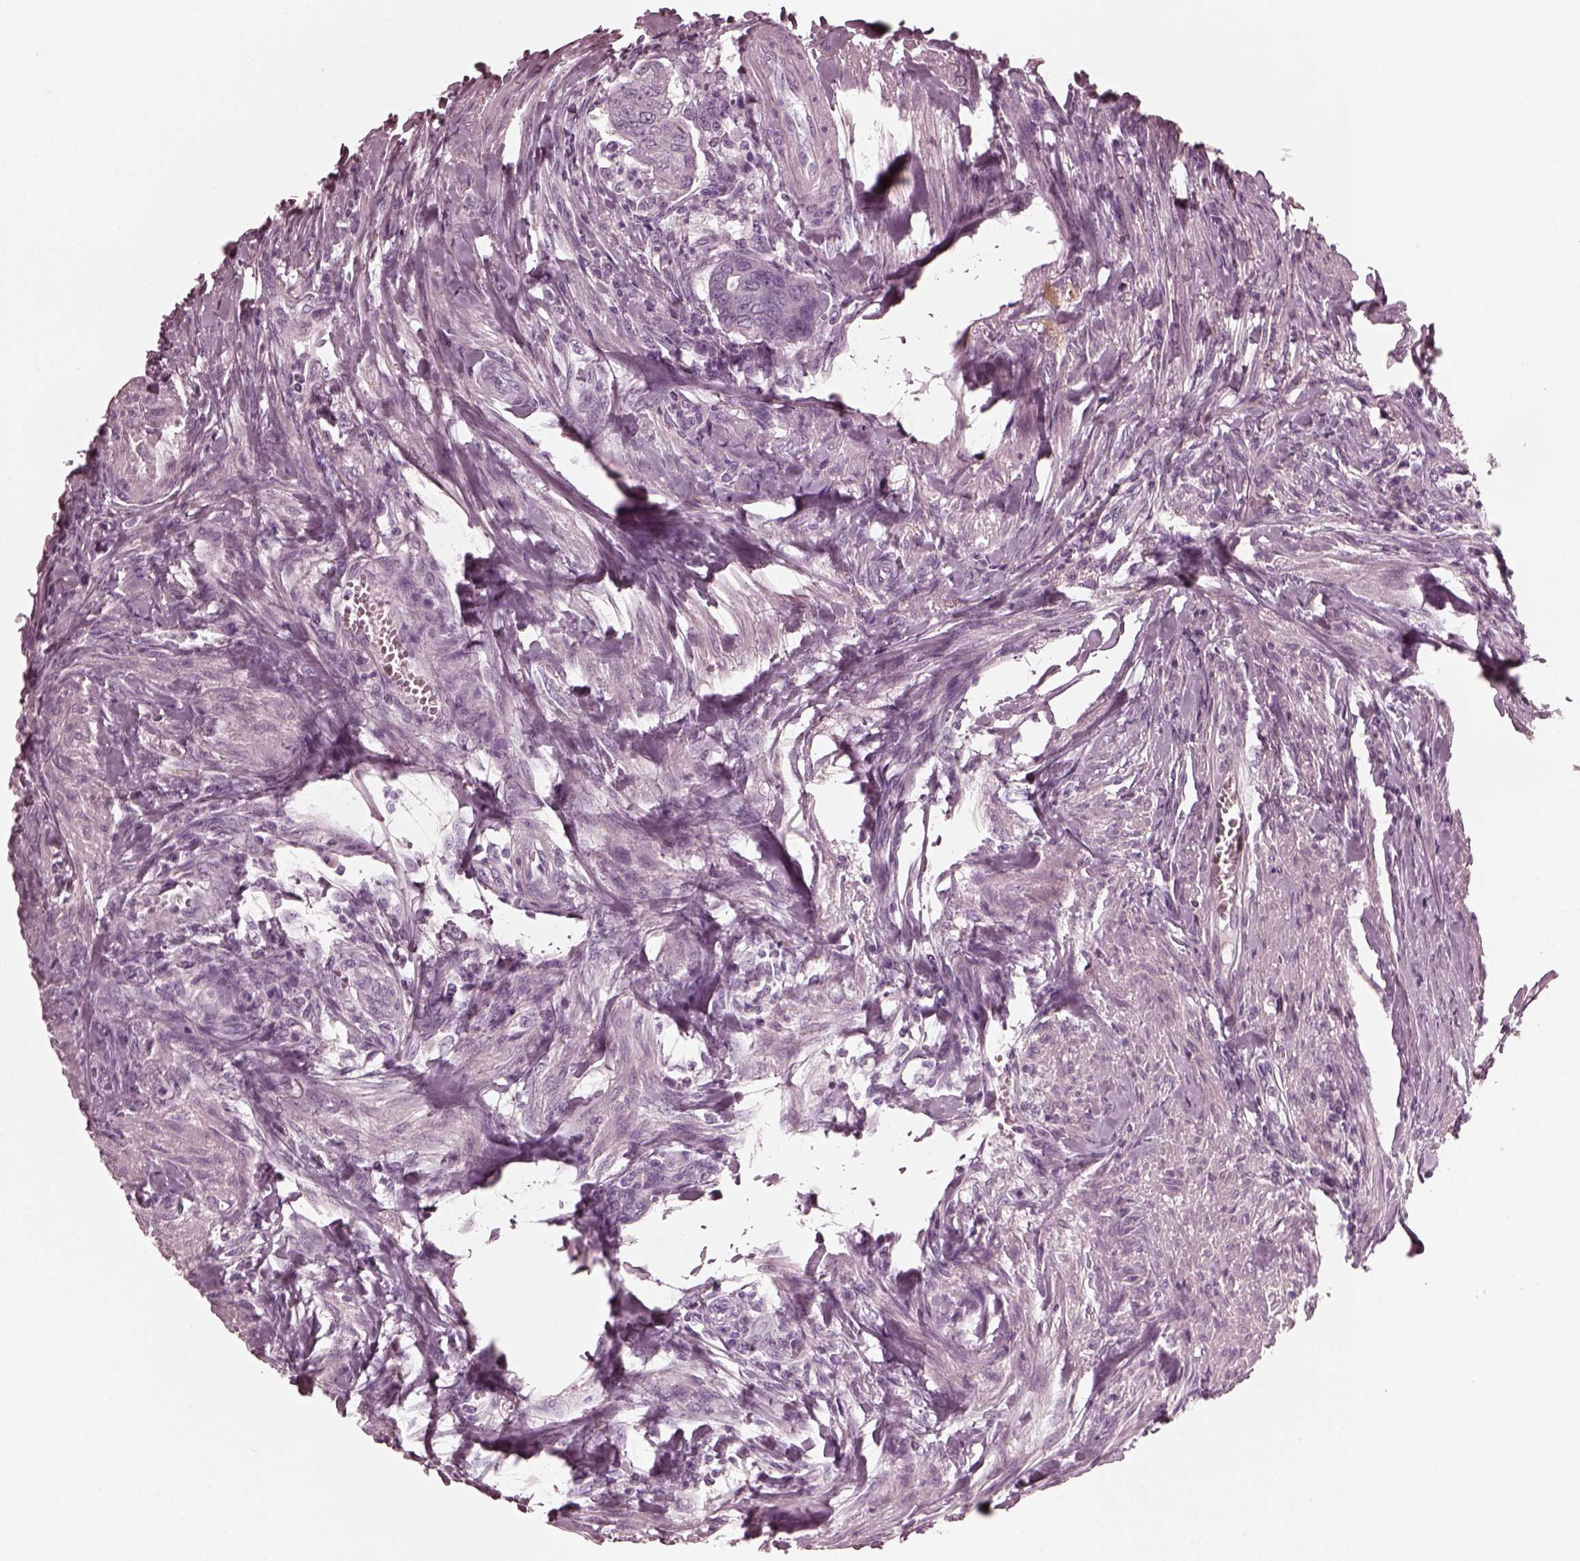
{"staining": {"intensity": "negative", "quantity": "none", "location": "none"}, "tissue": "colorectal cancer", "cell_type": "Tumor cells", "image_type": "cancer", "snomed": [{"axis": "morphology", "description": "Adenocarcinoma, NOS"}, {"axis": "topography", "description": "Colon"}], "caption": "High magnification brightfield microscopy of colorectal cancer (adenocarcinoma) stained with DAB (brown) and counterstained with hematoxylin (blue): tumor cells show no significant staining.", "gene": "GRM6", "patient": {"sex": "female", "age": 67}}